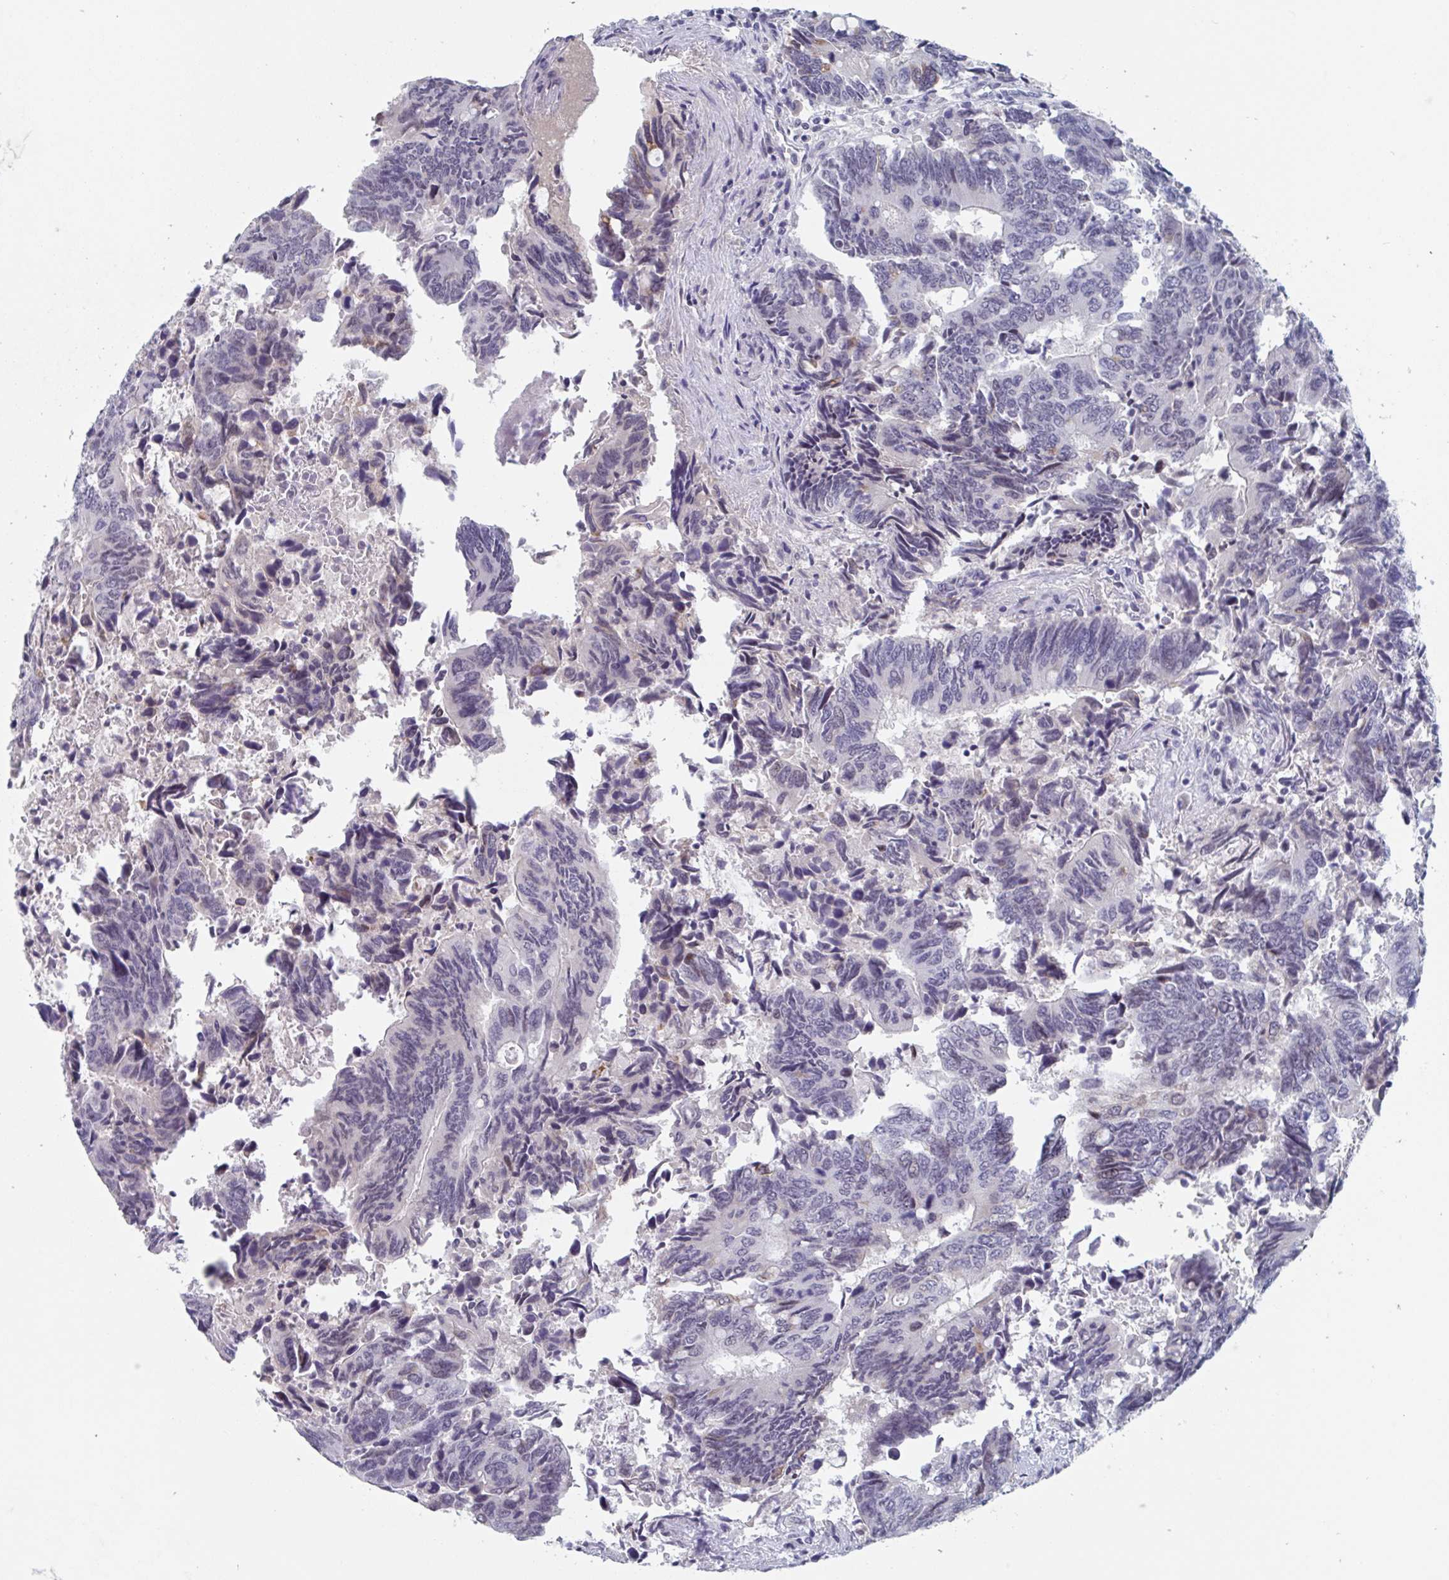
{"staining": {"intensity": "negative", "quantity": "none", "location": "none"}, "tissue": "colorectal cancer", "cell_type": "Tumor cells", "image_type": "cancer", "snomed": [{"axis": "morphology", "description": "Adenocarcinoma, NOS"}, {"axis": "topography", "description": "Colon"}], "caption": "The immunohistochemistry (IHC) micrograph has no significant expression in tumor cells of colorectal adenocarcinoma tissue.", "gene": "KDM4D", "patient": {"sex": "male", "age": 87}}